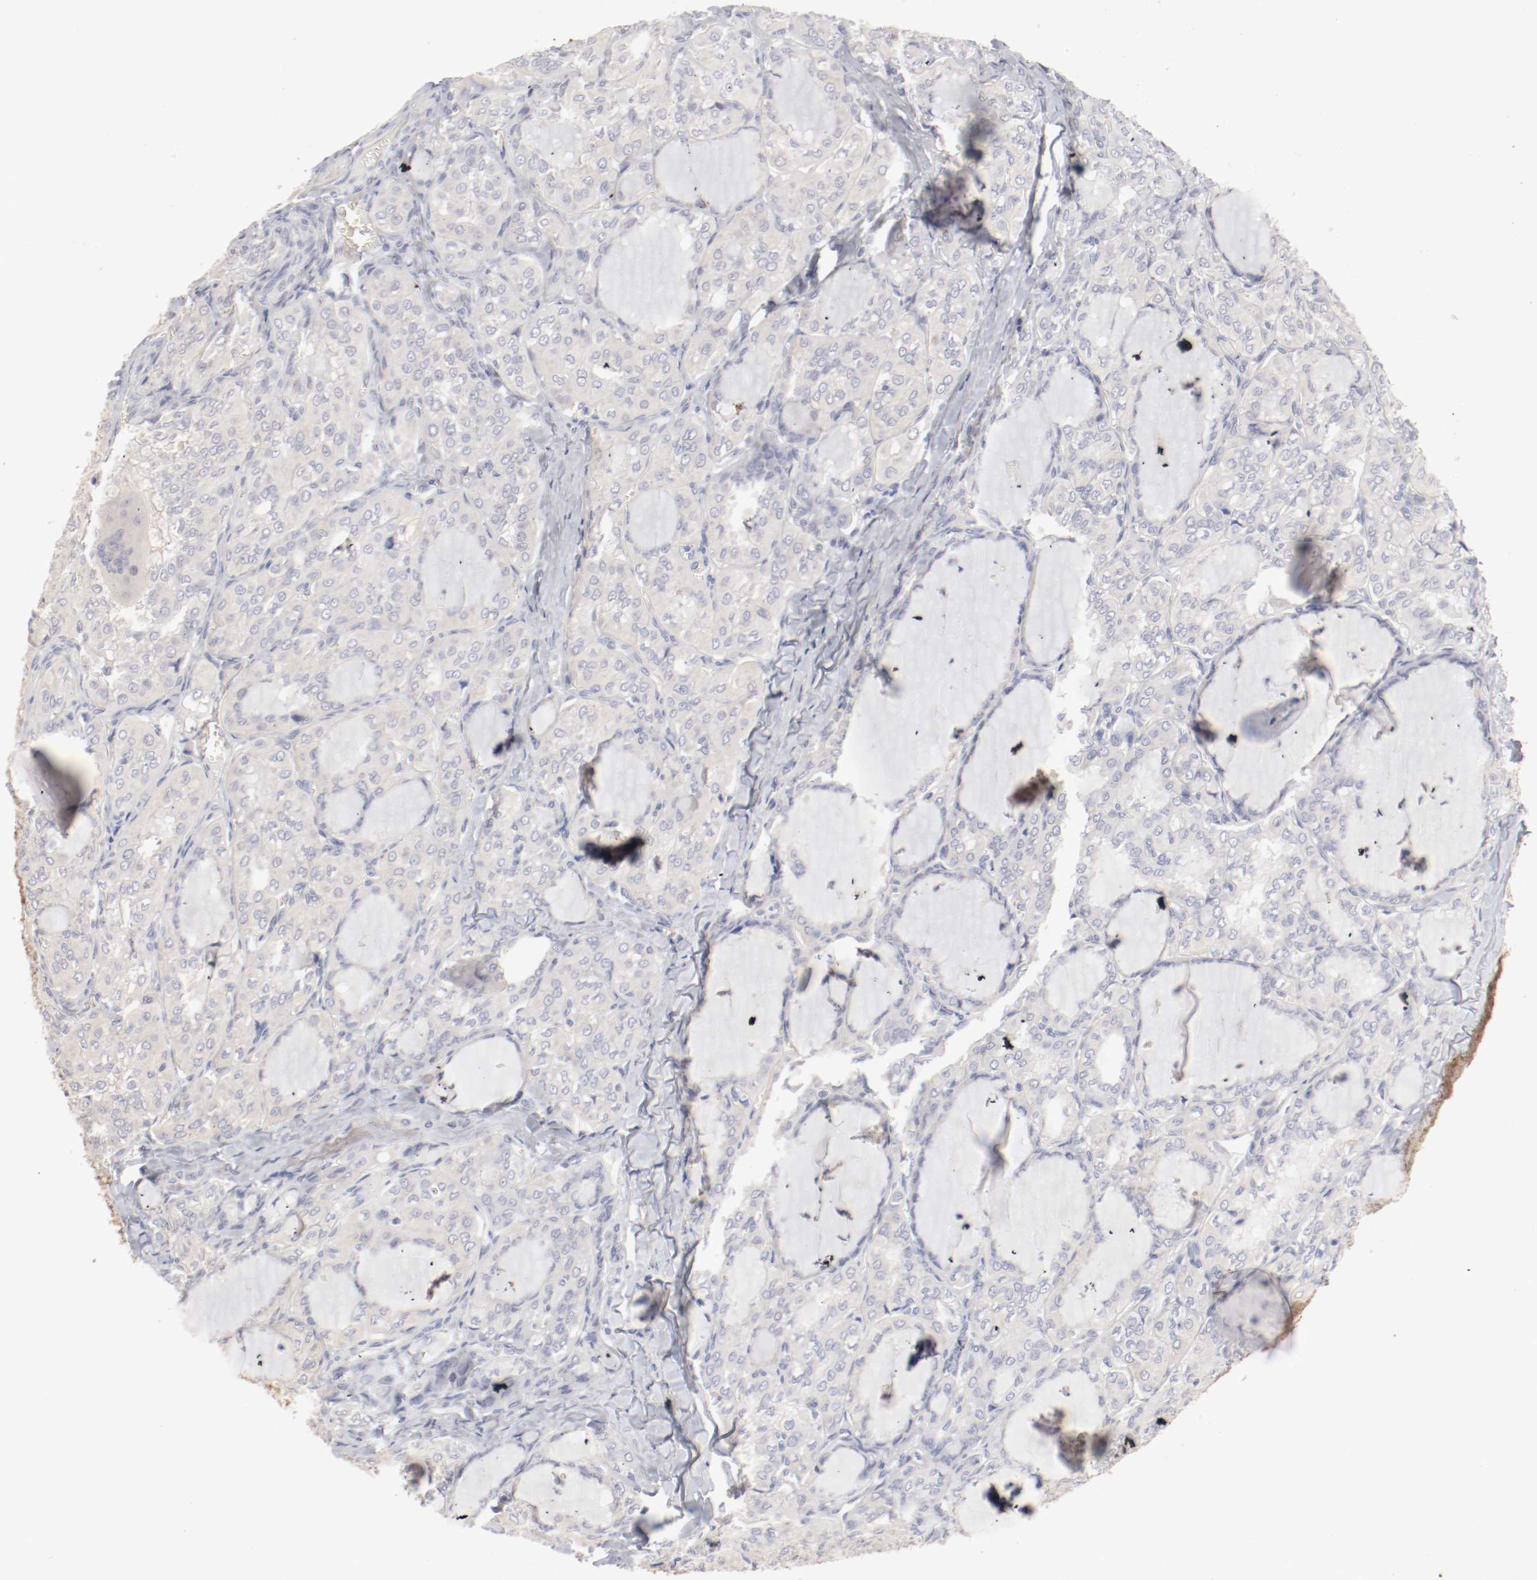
{"staining": {"intensity": "negative", "quantity": "none", "location": "none"}, "tissue": "thyroid cancer", "cell_type": "Tumor cells", "image_type": "cancer", "snomed": [{"axis": "morphology", "description": "Papillary adenocarcinoma, NOS"}, {"axis": "topography", "description": "Thyroid gland"}], "caption": "This histopathology image is of papillary adenocarcinoma (thyroid) stained with immunohistochemistry (IHC) to label a protein in brown with the nuclei are counter-stained blue. There is no staining in tumor cells.", "gene": "DNAL4", "patient": {"sex": "male", "age": 20}}